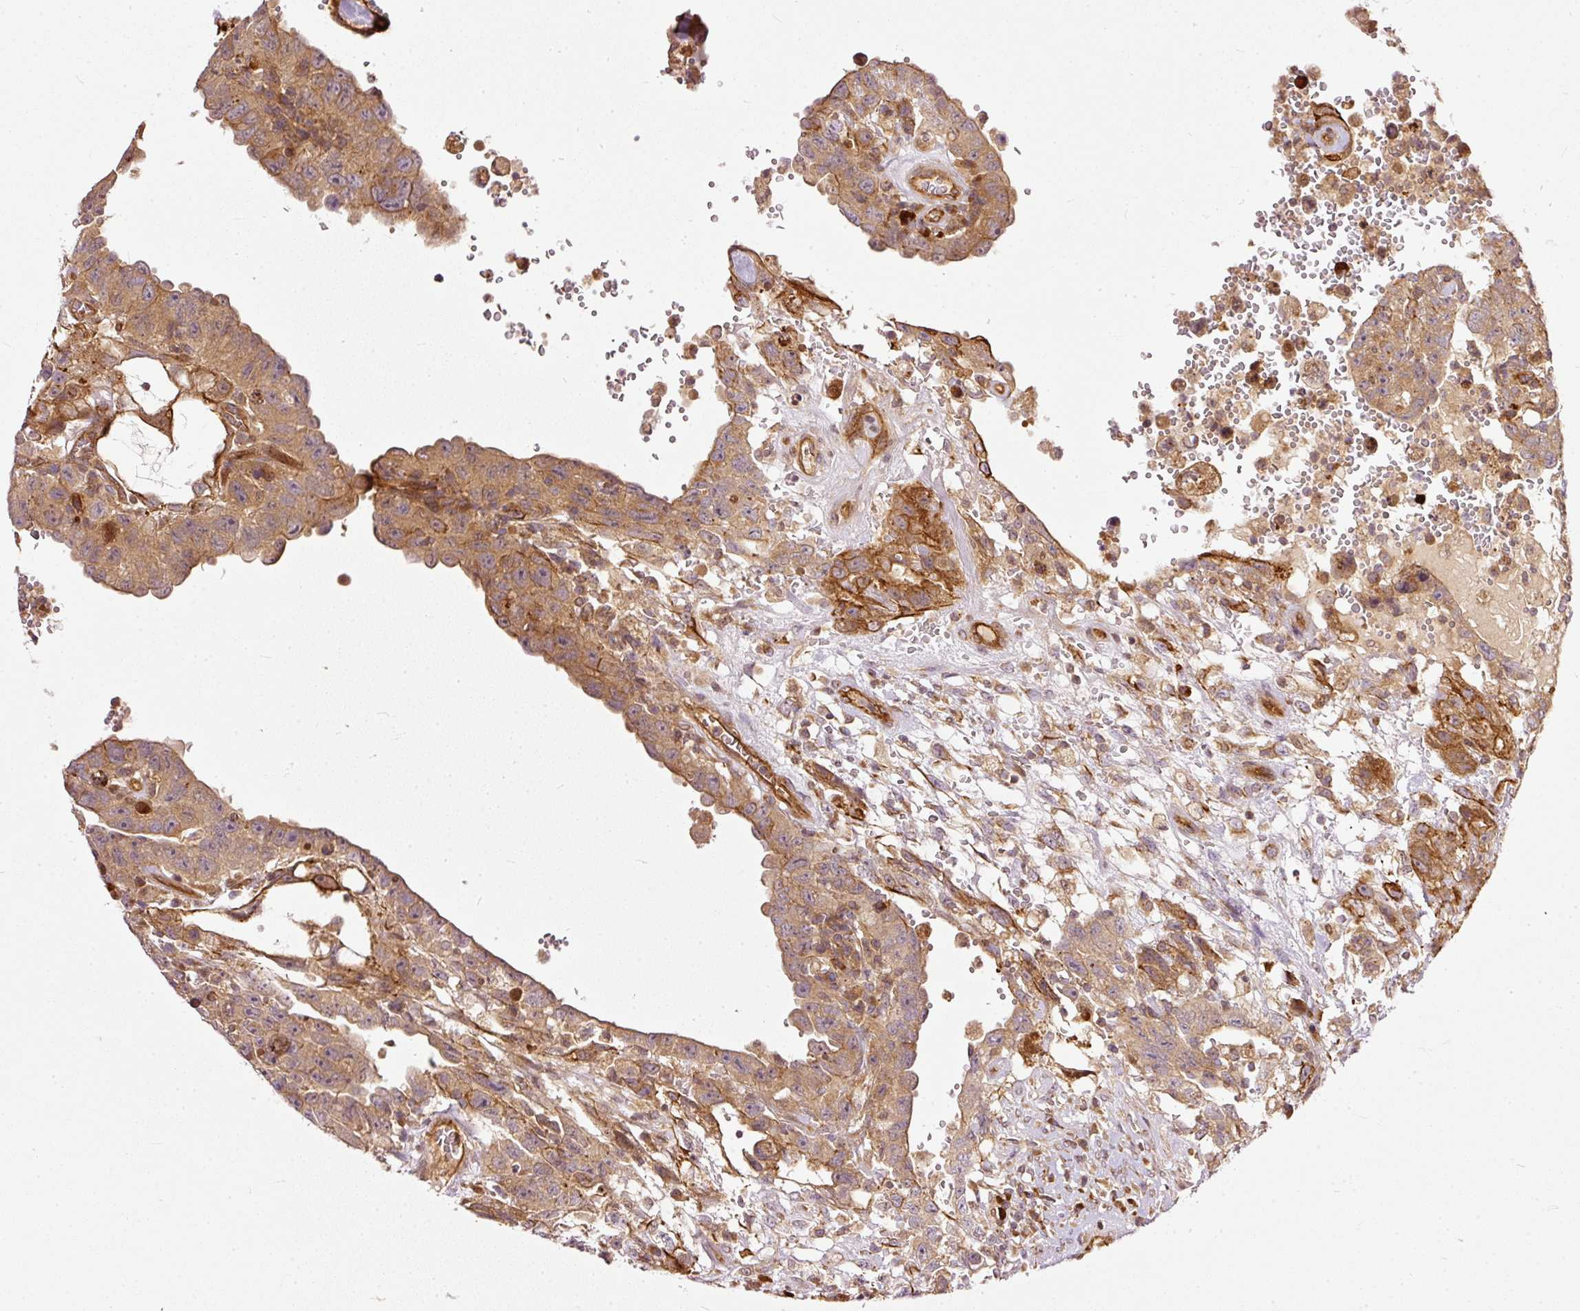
{"staining": {"intensity": "moderate", "quantity": ">75%", "location": "cytoplasmic/membranous"}, "tissue": "testis cancer", "cell_type": "Tumor cells", "image_type": "cancer", "snomed": [{"axis": "morphology", "description": "Carcinoma, Embryonal, NOS"}, {"axis": "topography", "description": "Testis"}], "caption": "Tumor cells exhibit moderate cytoplasmic/membranous staining in approximately >75% of cells in testis cancer.", "gene": "MIF4GD", "patient": {"sex": "male", "age": 26}}